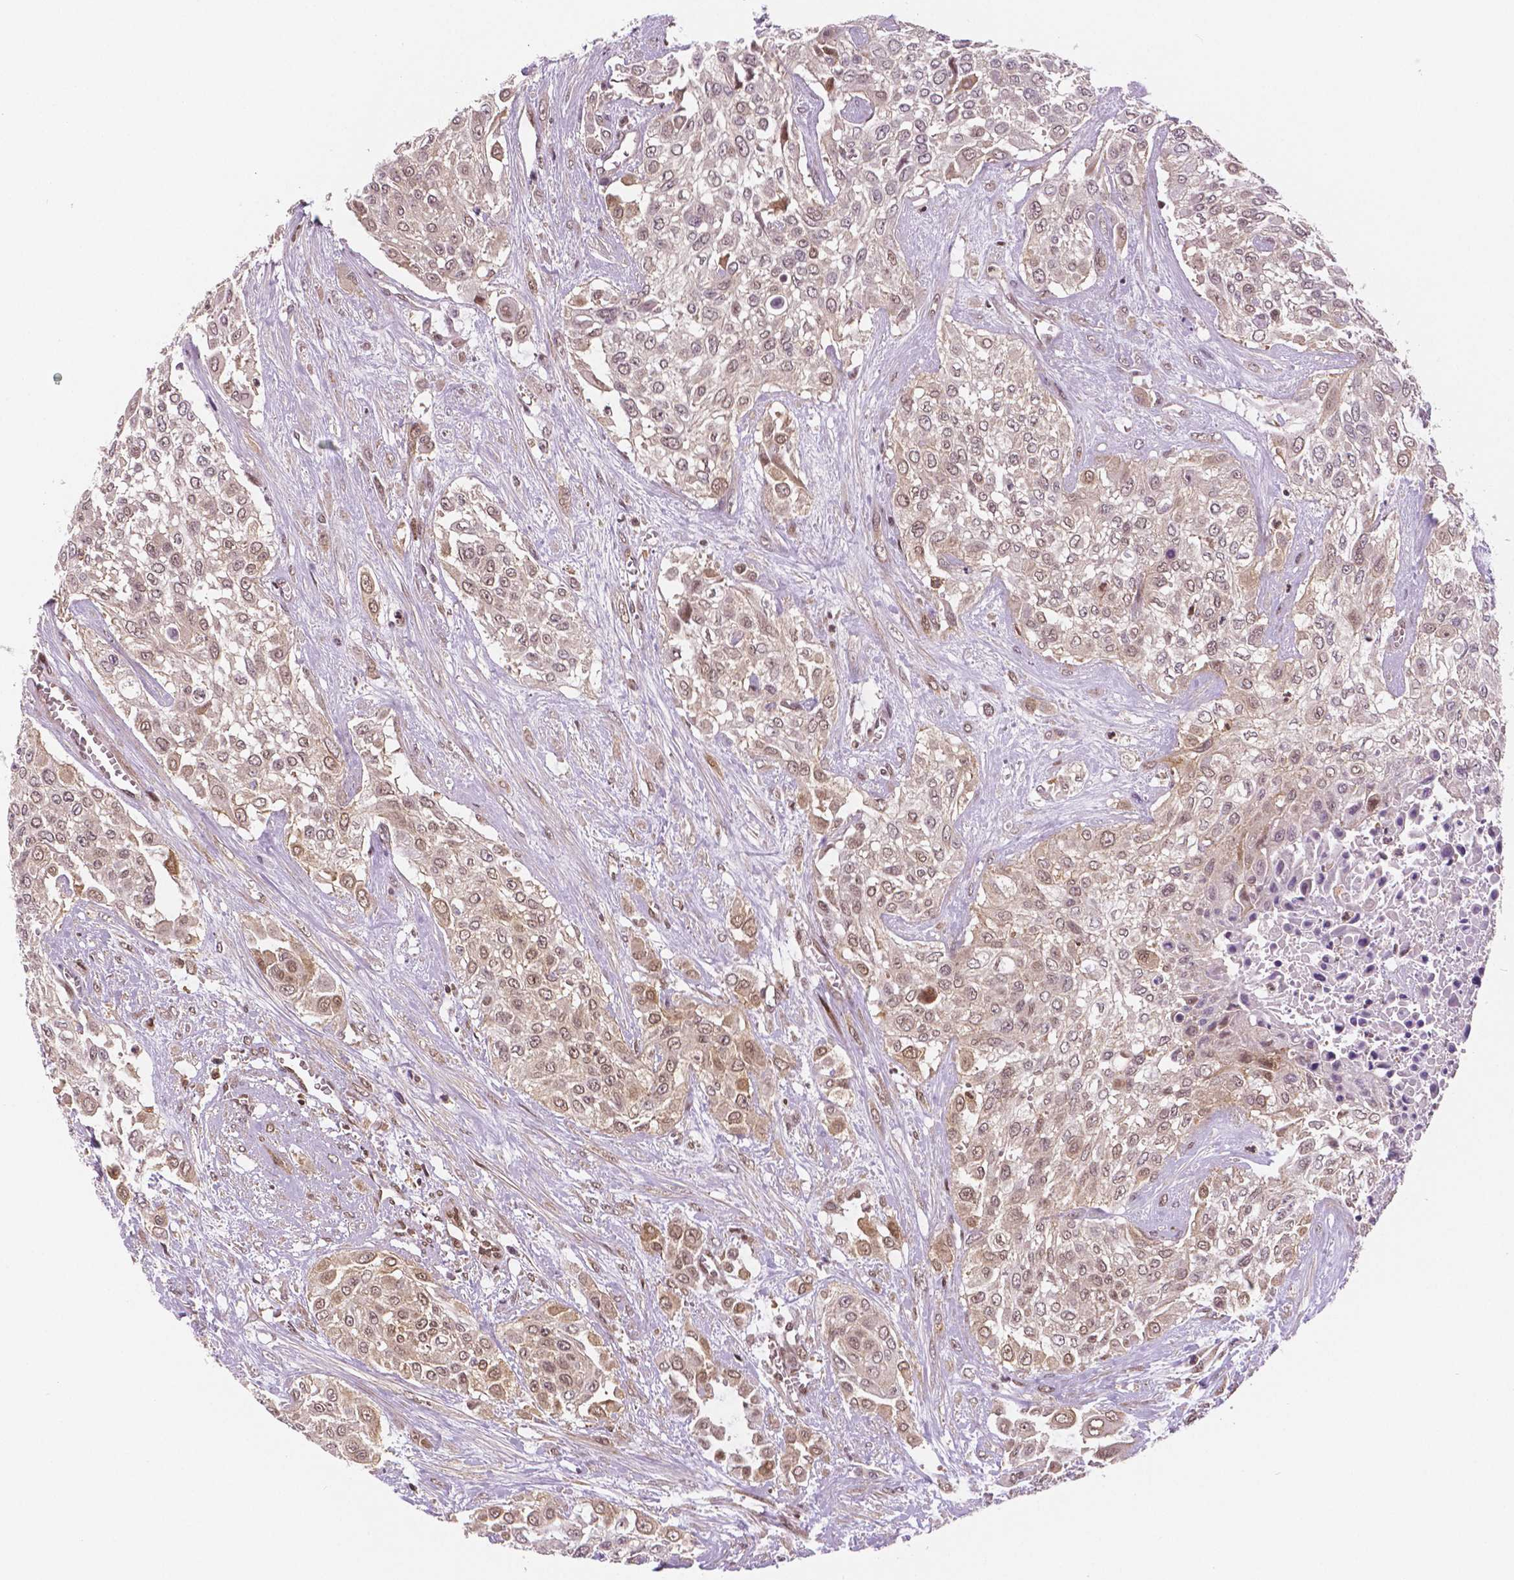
{"staining": {"intensity": "weak", "quantity": ">75%", "location": "cytoplasmic/membranous,nuclear"}, "tissue": "urothelial cancer", "cell_type": "Tumor cells", "image_type": "cancer", "snomed": [{"axis": "morphology", "description": "Urothelial carcinoma, High grade"}, {"axis": "topography", "description": "Urinary bladder"}], "caption": "Protein expression by IHC shows weak cytoplasmic/membranous and nuclear positivity in approximately >75% of tumor cells in urothelial cancer. The staining was performed using DAB (3,3'-diaminobenzidine), with brown indicating positive protein expression. Nuclei are stained blue with hematoxylin.", "gene": "STAT3", "patient": {"sex": "male", "age": 57}}